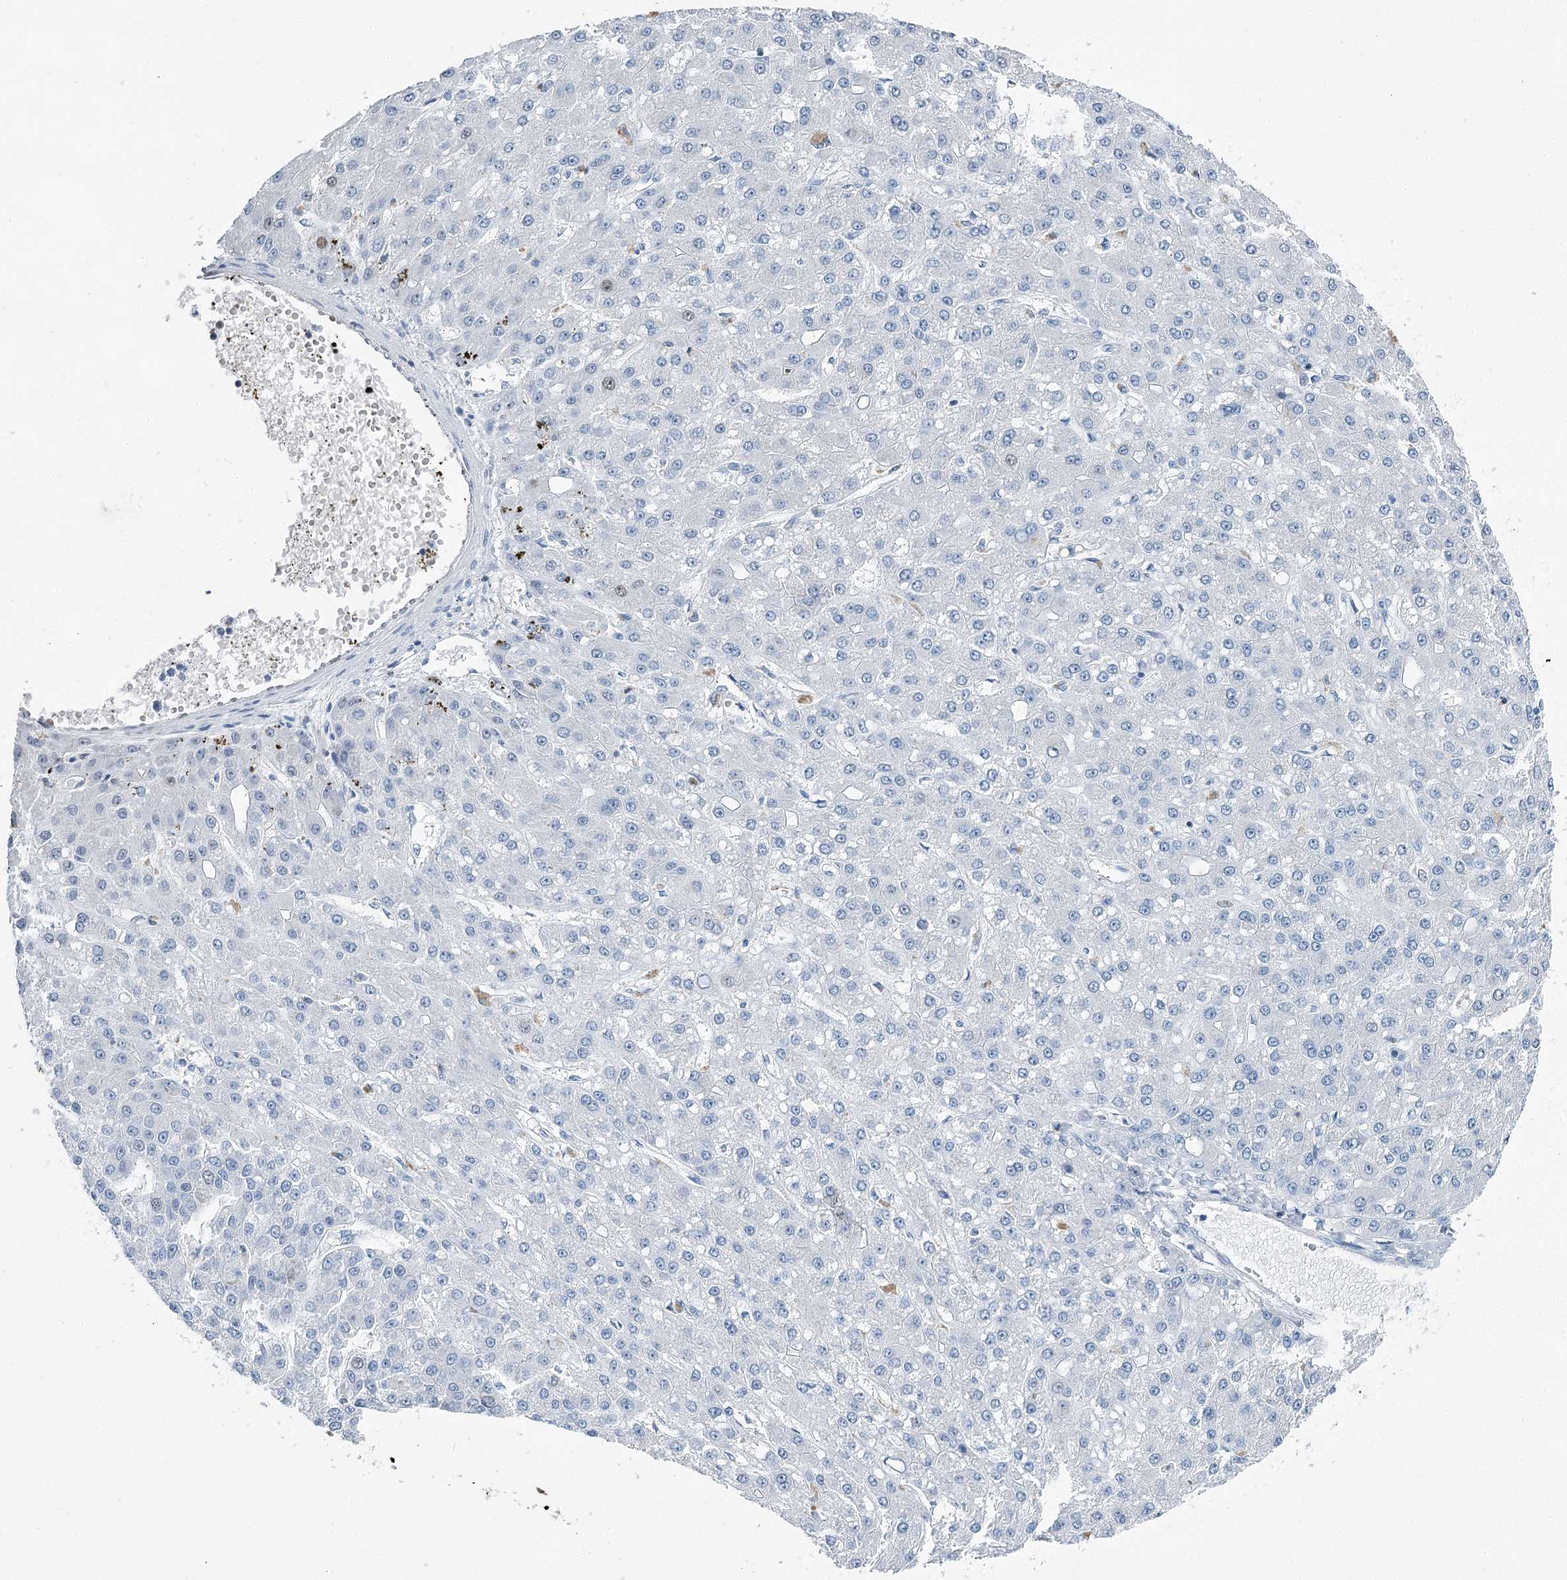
{"staining": {"intensity": "negative", "quantity": "none", "location": "none"}, "tissue": "liver cancer", "cell_type": "Tumor cells", "image_type": "cancer", "snomed": [{"axis": "morphology", "description": "Carcinoma, Hepatocellular, NOS"}, {"axis": "topography", "description": "Liver"}], "caption": "Human liver cancer (hepatocellular carcinoma) stained for a protein using immunohistochemistry (IHC) shows no expression in tumor cells.", "gene": "HAT1", "patient": {"sex": "male", "age": 67}}